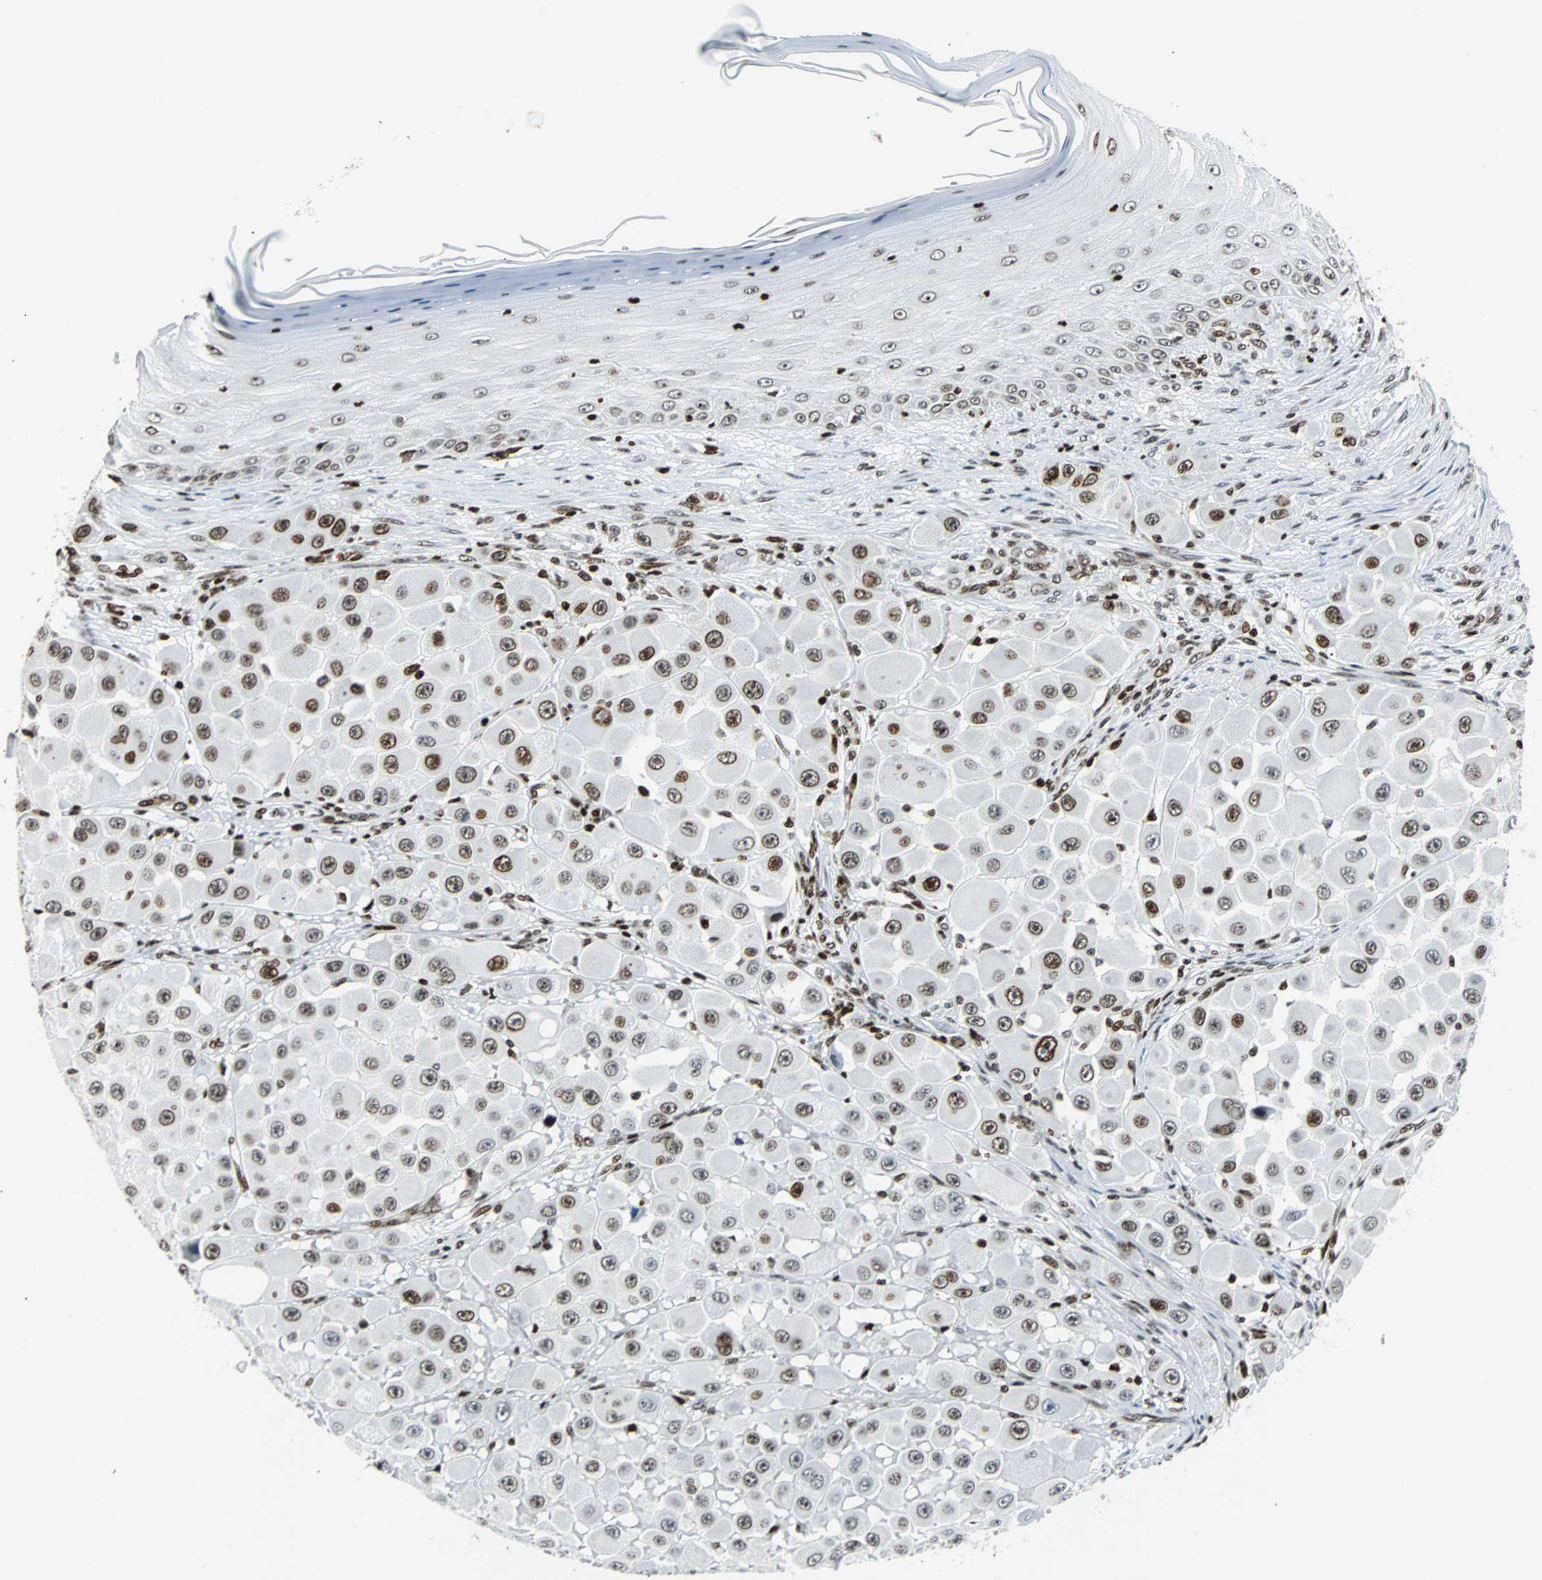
{"staining": {"intensity": "strong", "quantity": ">75%", "location": "nuclear"}, "tissue": "melanoma", "cell_type": "Tumor cells", "image_type": "cancer", "snomed": [{"axis": "morphology", "description": "Malignant melanoma, NOS"}, {"axis": "topography", "description": "Skin"}], "caption": "Immunohistochemistry staining of malignant melanoma, which exhibits high levels of strong nuclear staining in approximately >75% of tumor cells indicating strong nuclear protein positivity. The staining was performed using DAB (brown) for protein detection and nuclei were counterstained in hematoxylin (blue).", "gene": "ZNF131", "patient": {"sex": "female", "age": 81}}